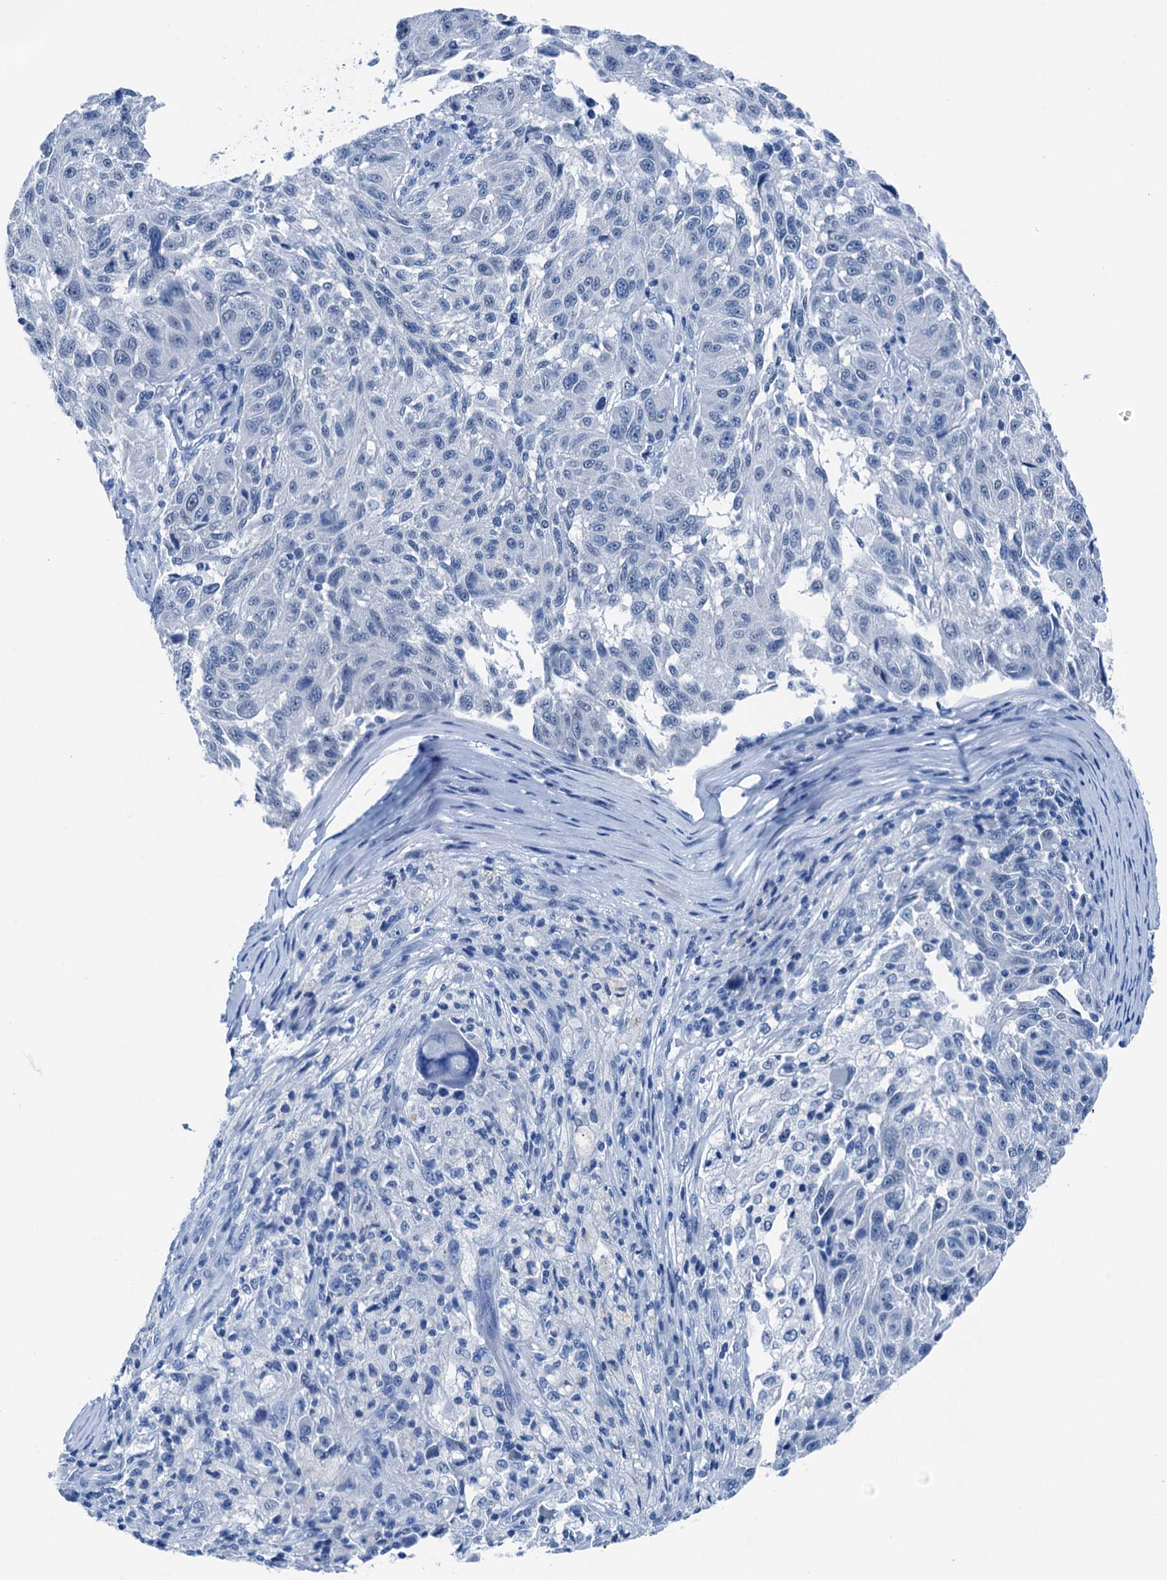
{"staining": {"intensity": "negative", "quantity": "none", "location": "none"}, "tissue": "melanoma", "cell_type": "Tumor cells", "image_type": "cancer", "snomed": [{"axis": "morphology", "description": "Malignant melanoma, NOS"}, {"axis": "topography", "description": "Skin"}], "caption": "A photomicrograph of melanoma stained for a protein displays no brown staining in tumor cells.", "gene": "CBLN3", "patient": {"sex": "male", "age": 53}}